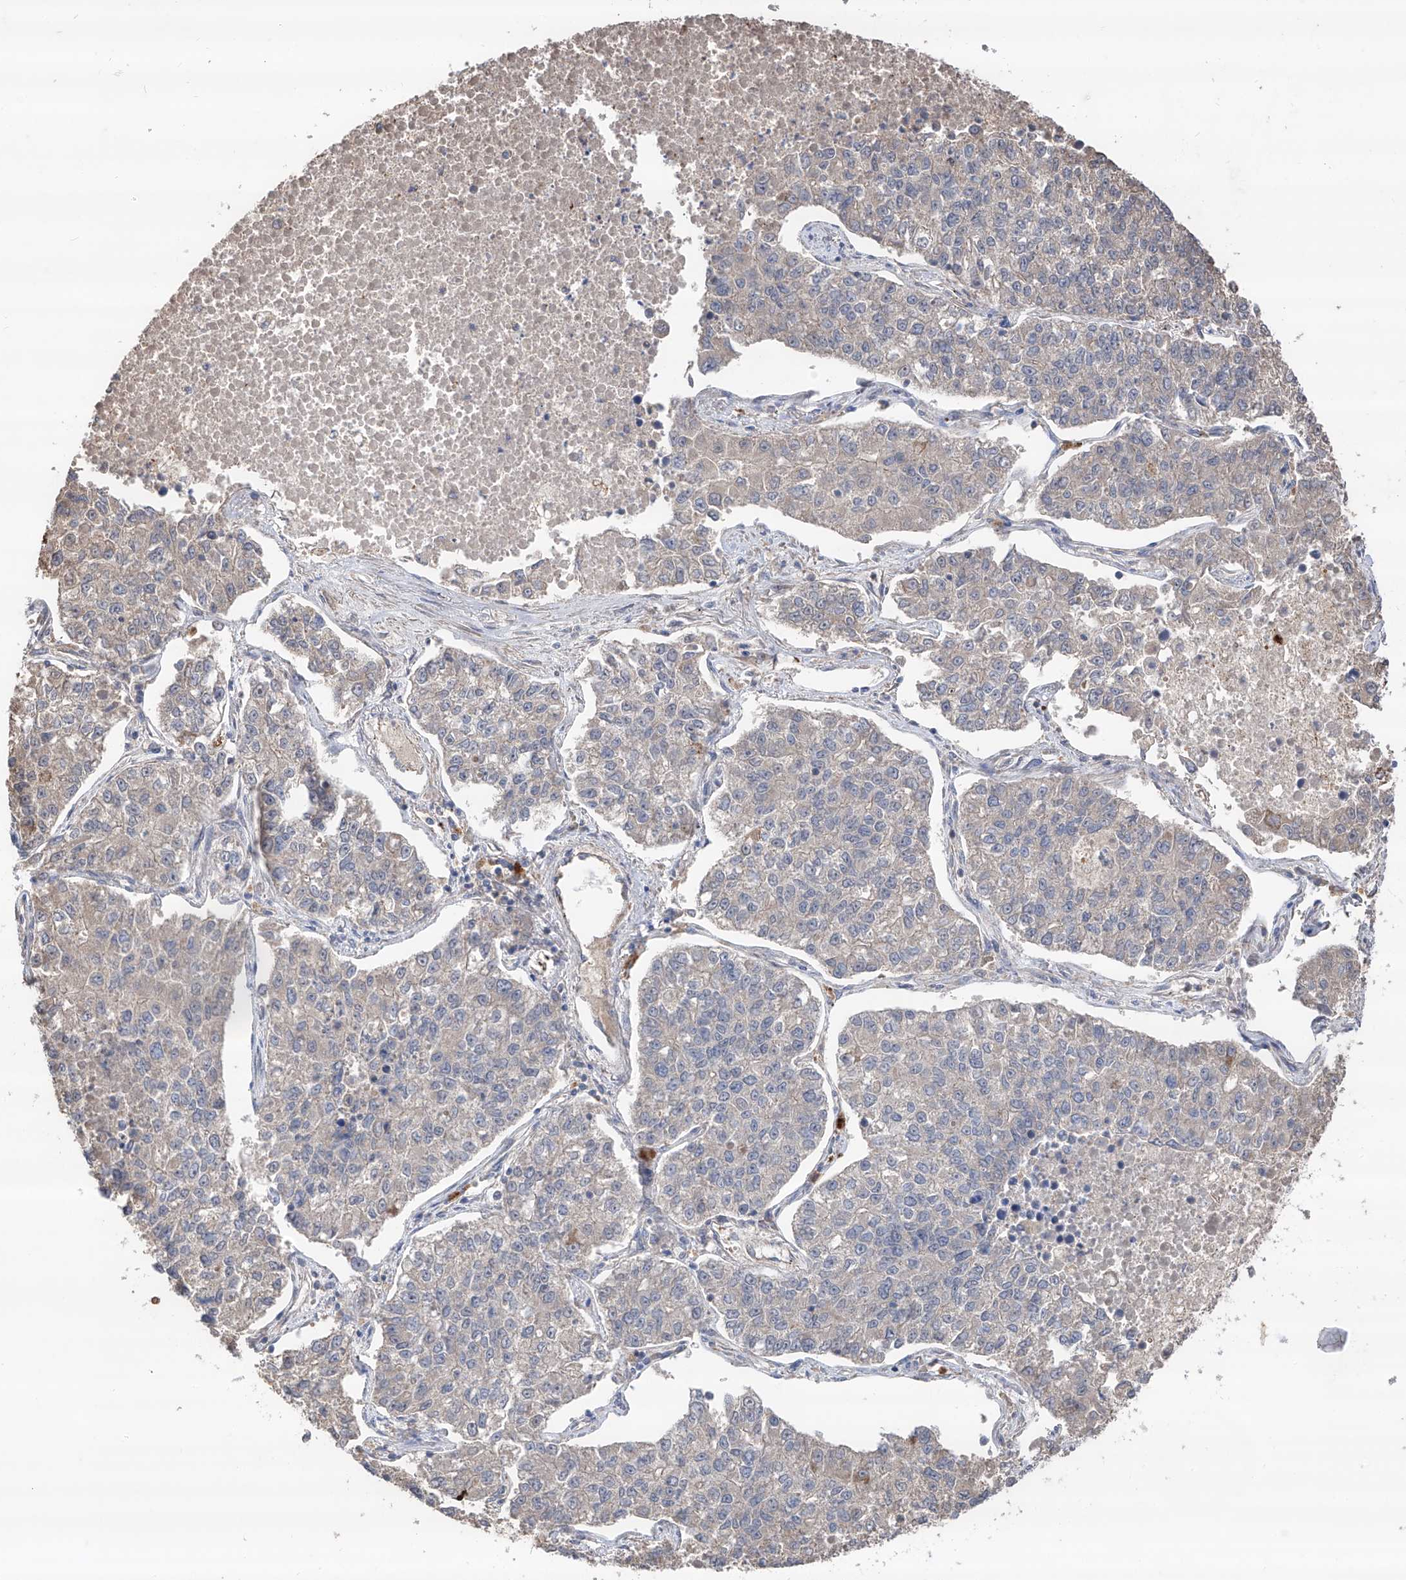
{"staining": {"intensity": "negative", "quantity": "none", "location": "none"}, "tissue": "lung cancer", "cell_type": "Tumor cells", "image_type": "cancer", "snomed": [{"axis": "morphology", "description": "Adenocarcinoma, NOS"}, {"axis": "topography", "description": "Lung"}], "caption": "Tumor cells show no significant expression in lung cancer (adenocarcinoma). The staining was performed using DAB to visualize the protein expression in brown, while the nuclei were stained in blue with hematoxylin (Magnification: 20x).", "gene": "EDN1", "patient": {"sex": "male", "age": 49}}